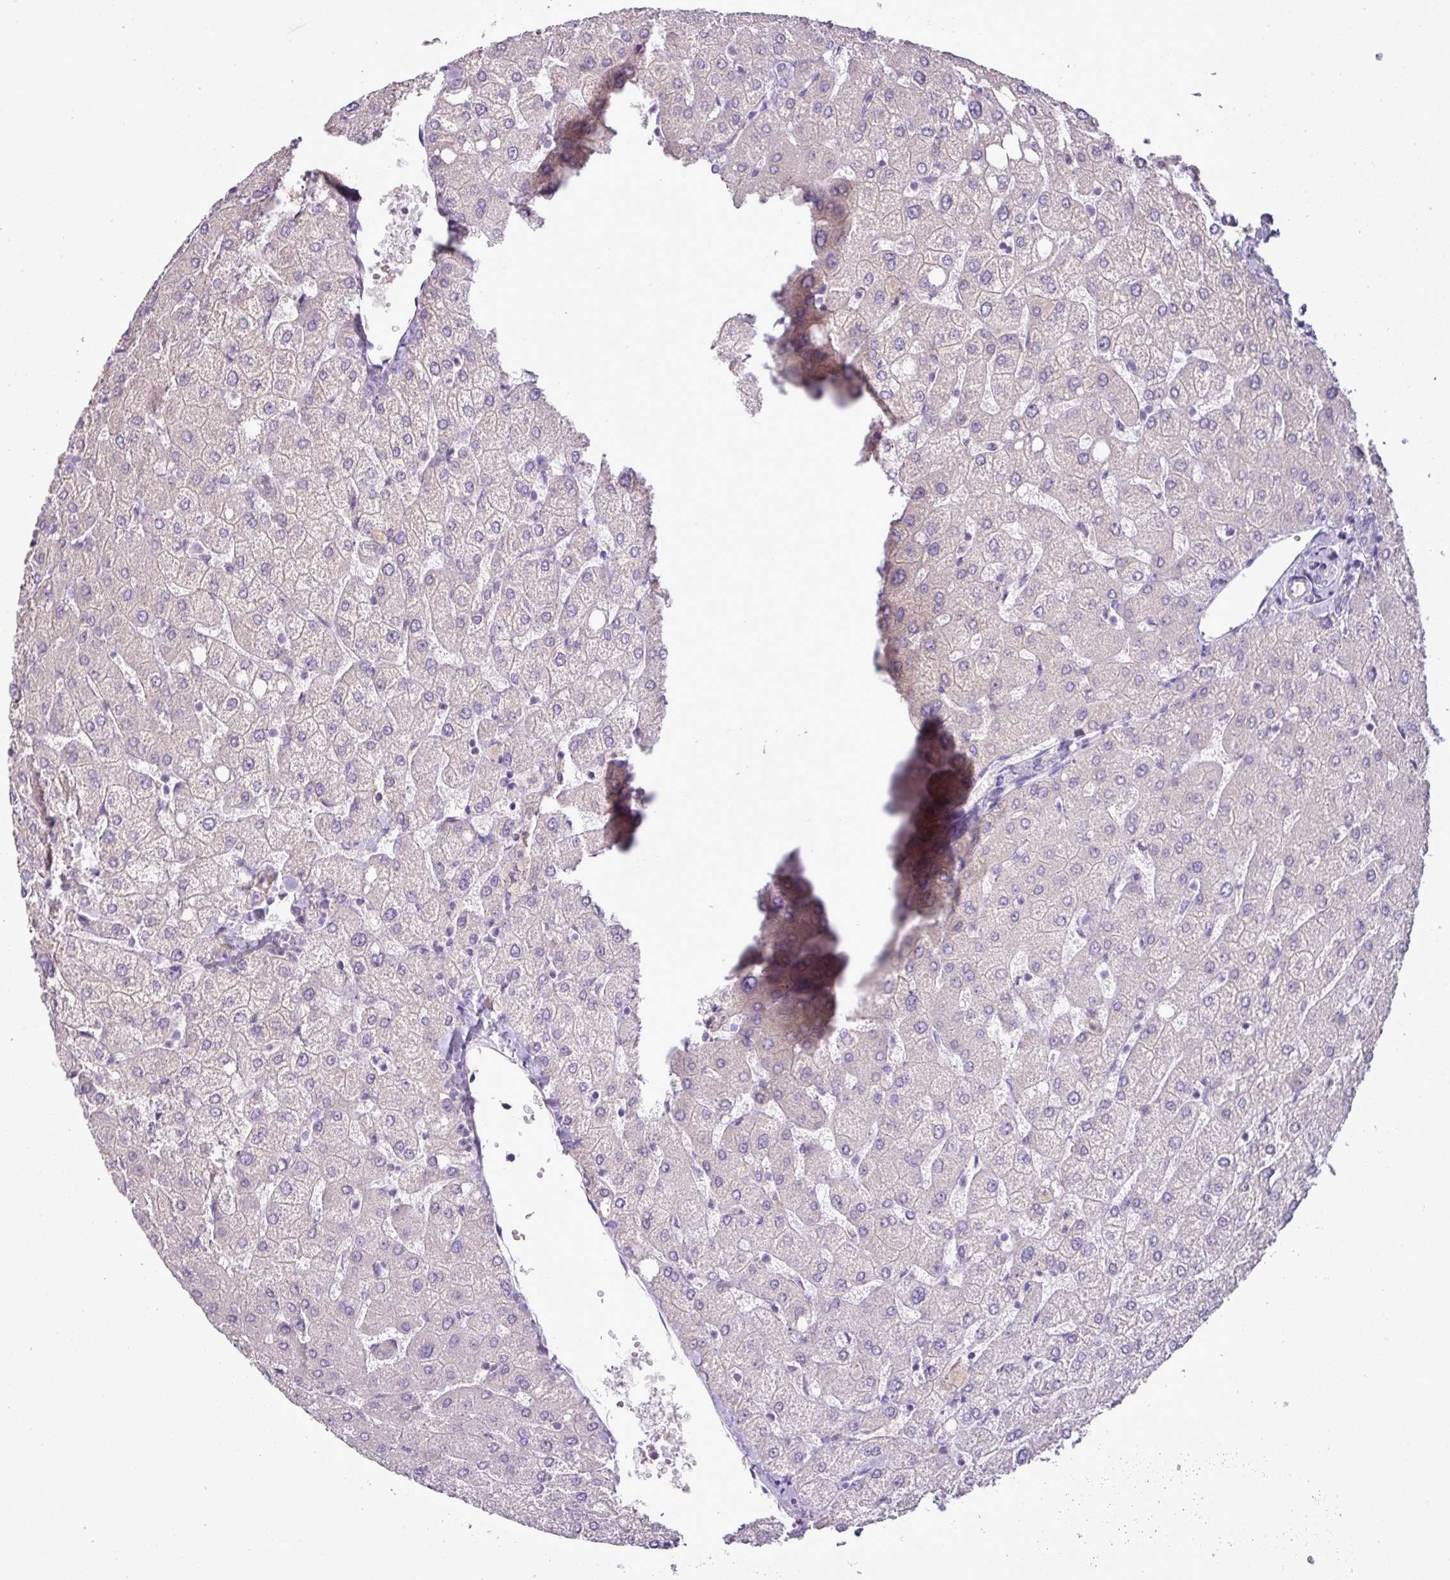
{"staining": {"intensity": "negative", "quantity": "none", "location": "none"}, "tissue": "liver", "cell_type": "Cholangiocytes", "image_type": "normal", "snomed": [{"axis": "morphology", "description": "Normal tissue, NOS"}, {"axis": "topography", "description": "Liver"}], "caption": "Cholangiocytes show no significant protein expression in benign liver. The staining is performed using DAB brown chromogen with nuclei counter-stained in using hematoxylin.", "gene": "BRINP2", "patient": {"sex": "female", "age": 54}}